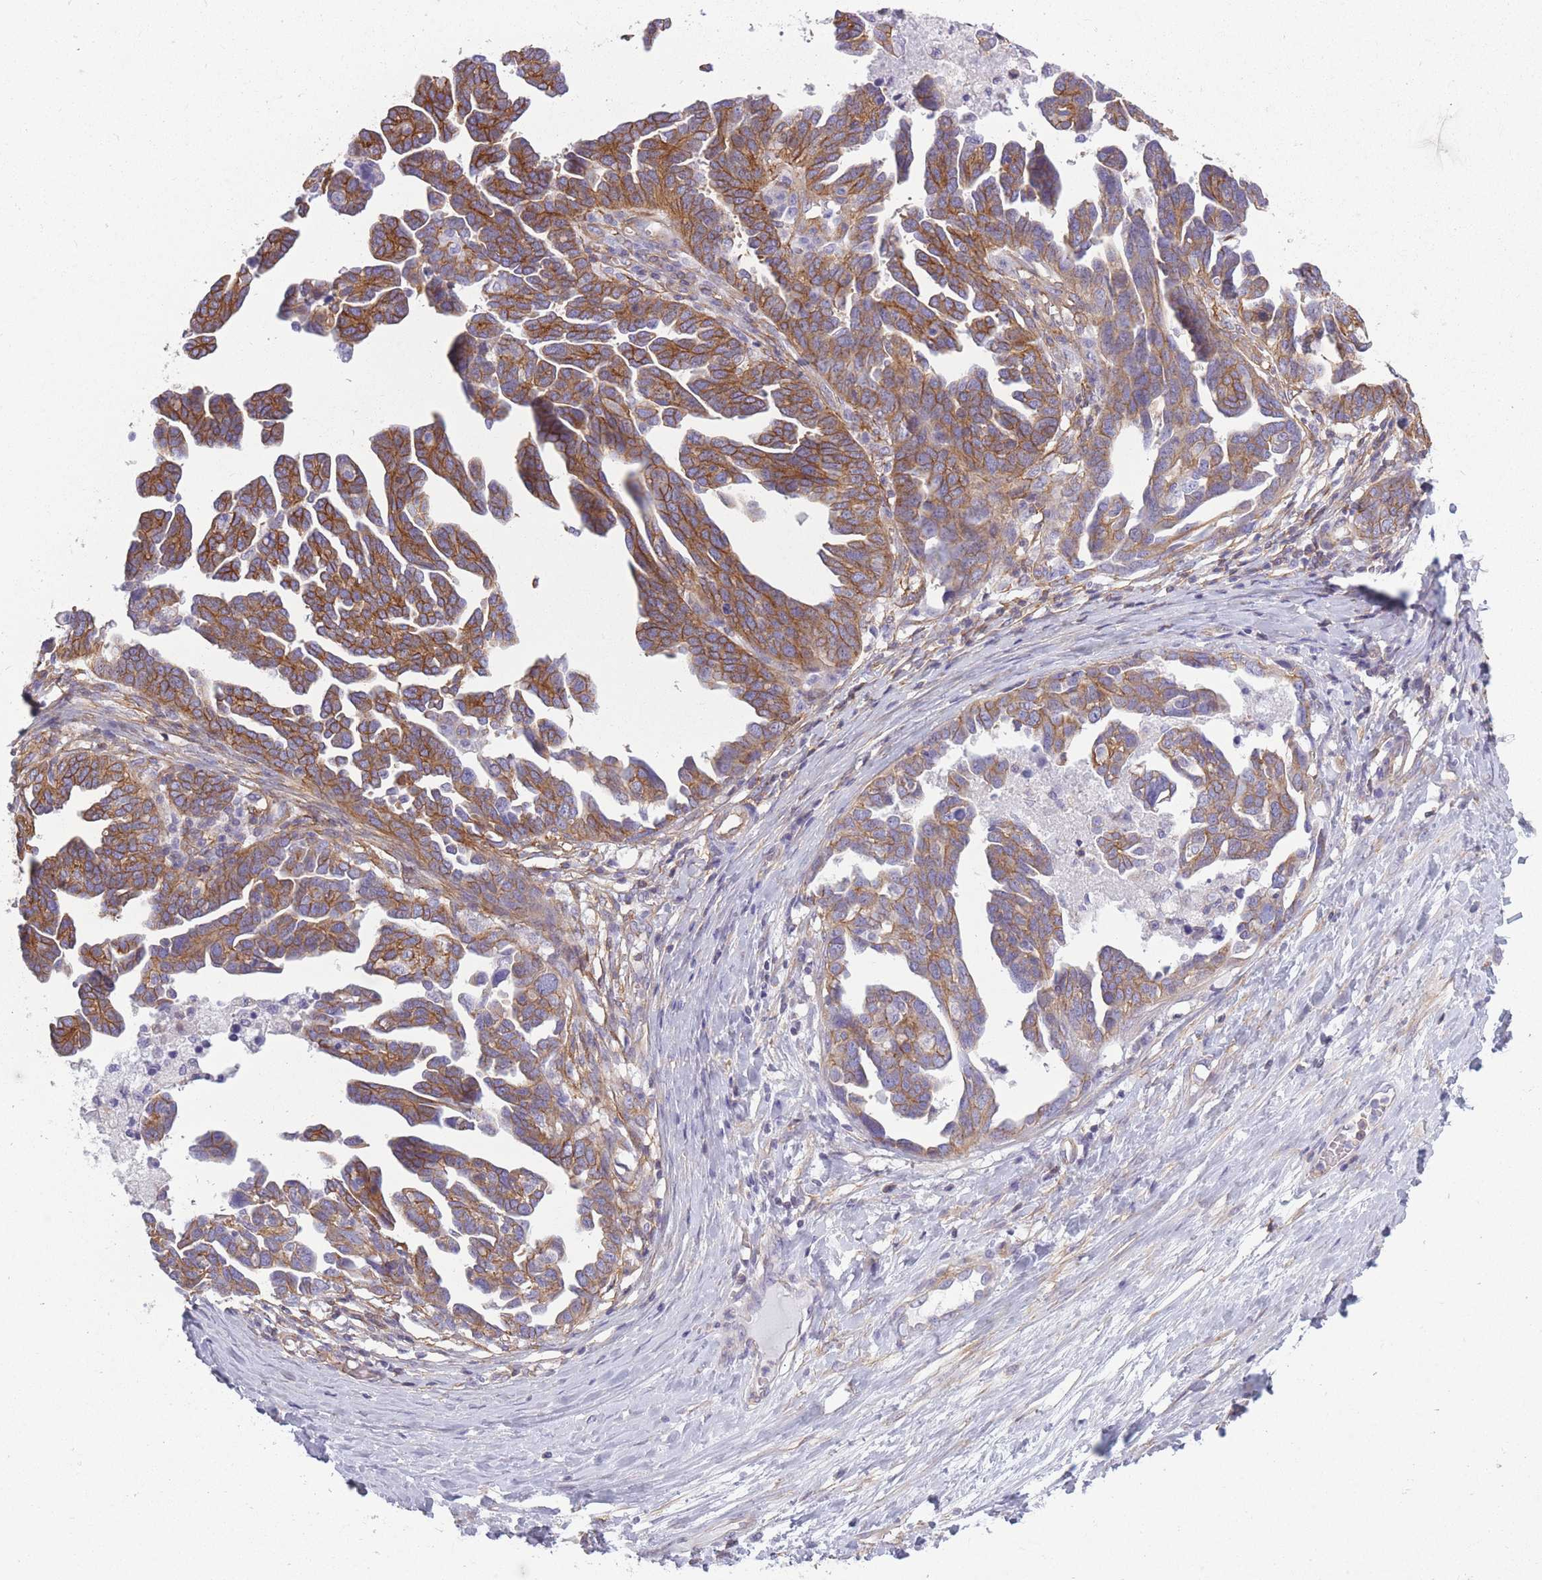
{"staining": {"intensity": "moderate", "quantity": ">75%", "location": "cytoplasmic/membranous"}, "tissue": "ovarian cancer", "cell_type": "Tumor cells", "image_type": "cancer", "snomed": [{"axis": "morphology", "description": "Cystadenocarcinoma, serous, NOS"}, {"axis": "topography", "description": "Ovary"}], "caption": "Human ovarian cancer stained for a protein (brown) displays moderate cytoplasmic/membranous positive staining in about >75% of tumor cells.", "gene": "ADD1", "patient": {"sex": "female", "age": 54}}